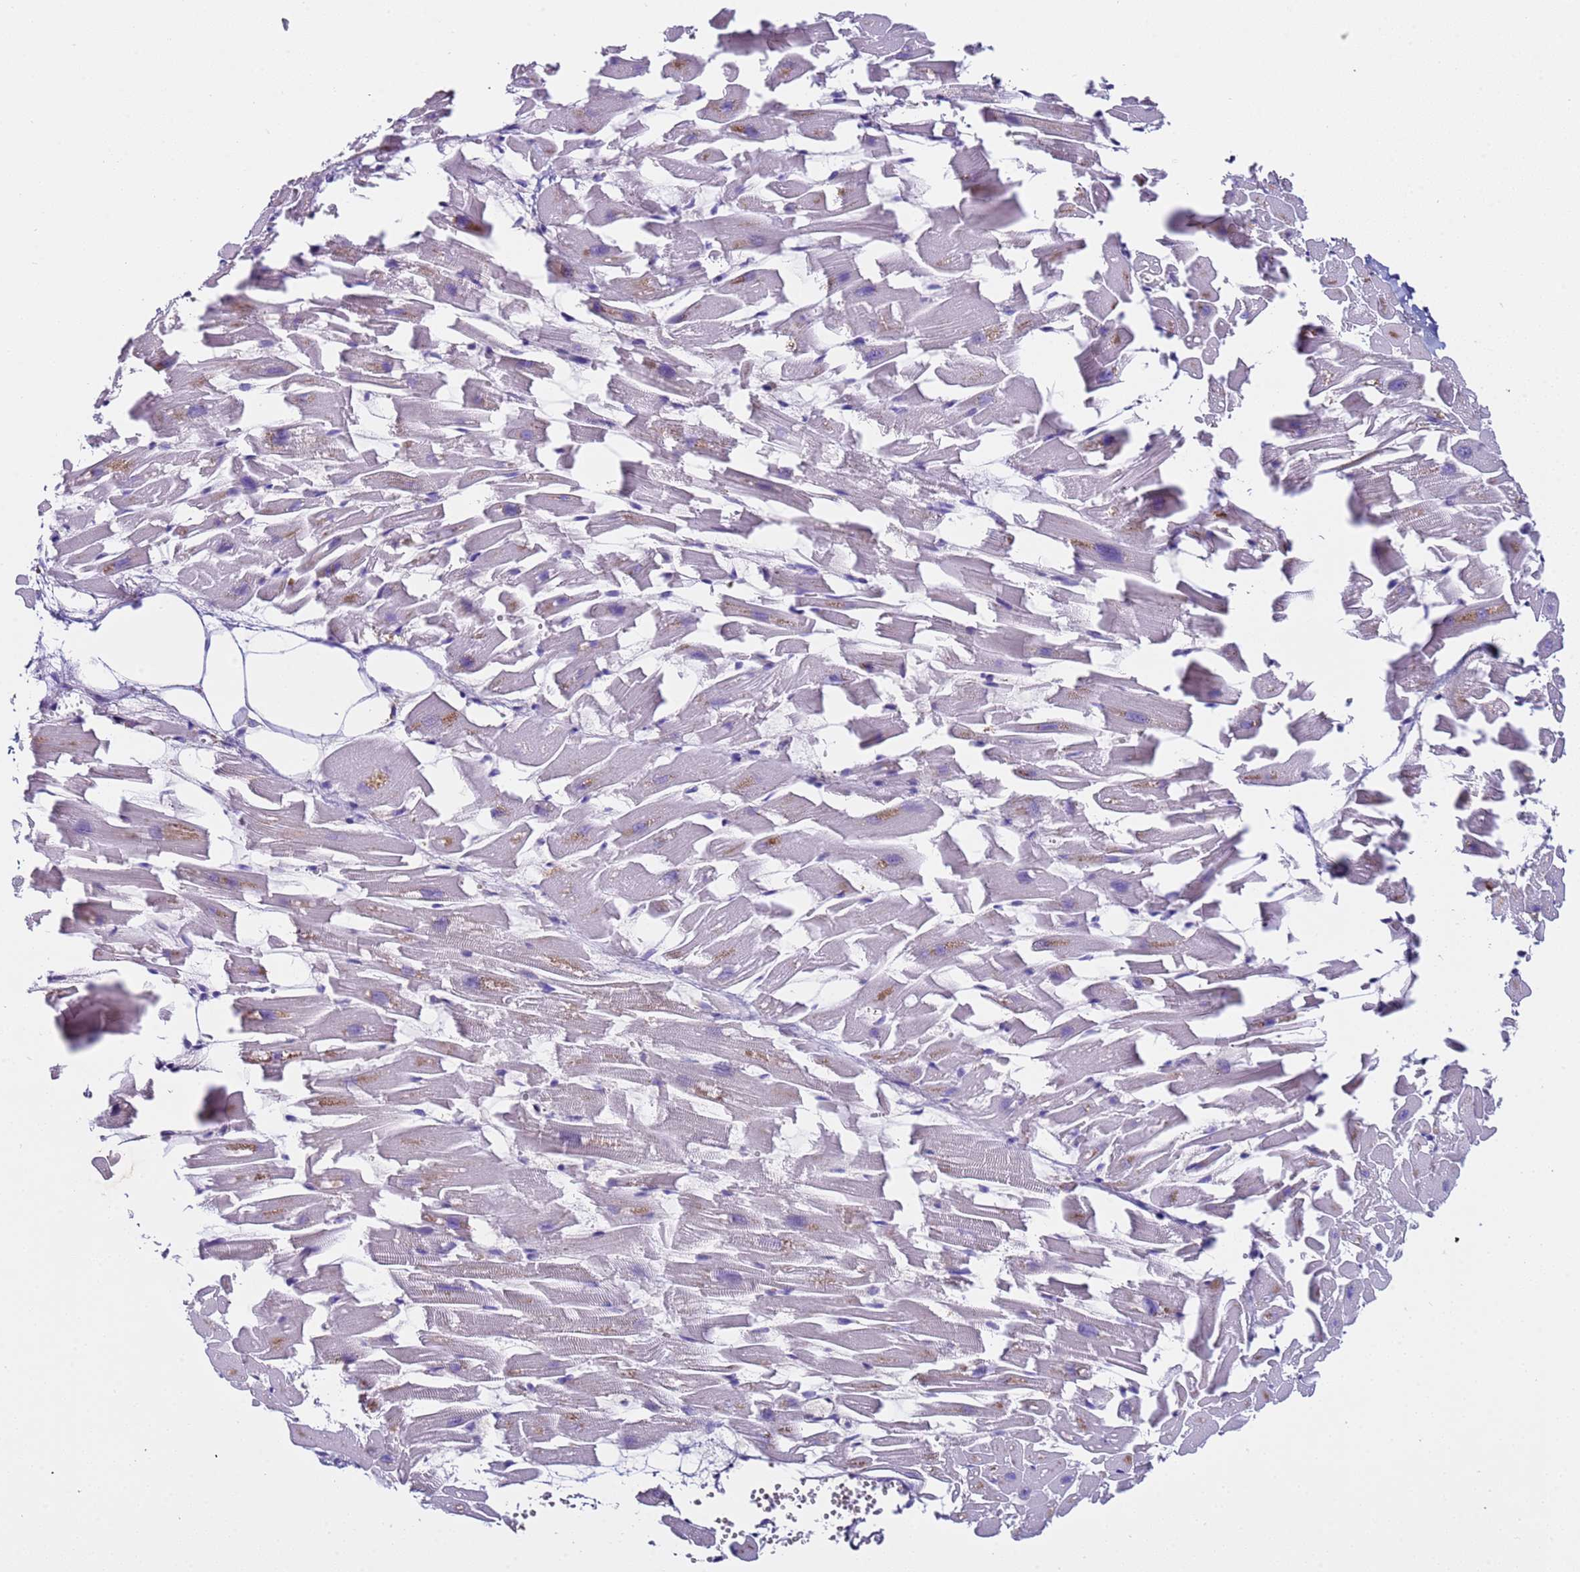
{"staining": {"intensity": "weak", "quantity": "<25%", "location": "cytoplasmic/membranous"}, "tissue": "heart muscle", "cell_type": "Cardiomyocytes", "image_type": "normal", "snomed": [{"axis": "morphology", "description": "Normal tissue, NOS"}, {"axis": "topography", "description": "Heart"}], "caption": "Cardiomyocytes are negative for protein expression in benign human heart muscle.", "gene": "ZNF248", "patient": {"sex": "female", "age": 64}}